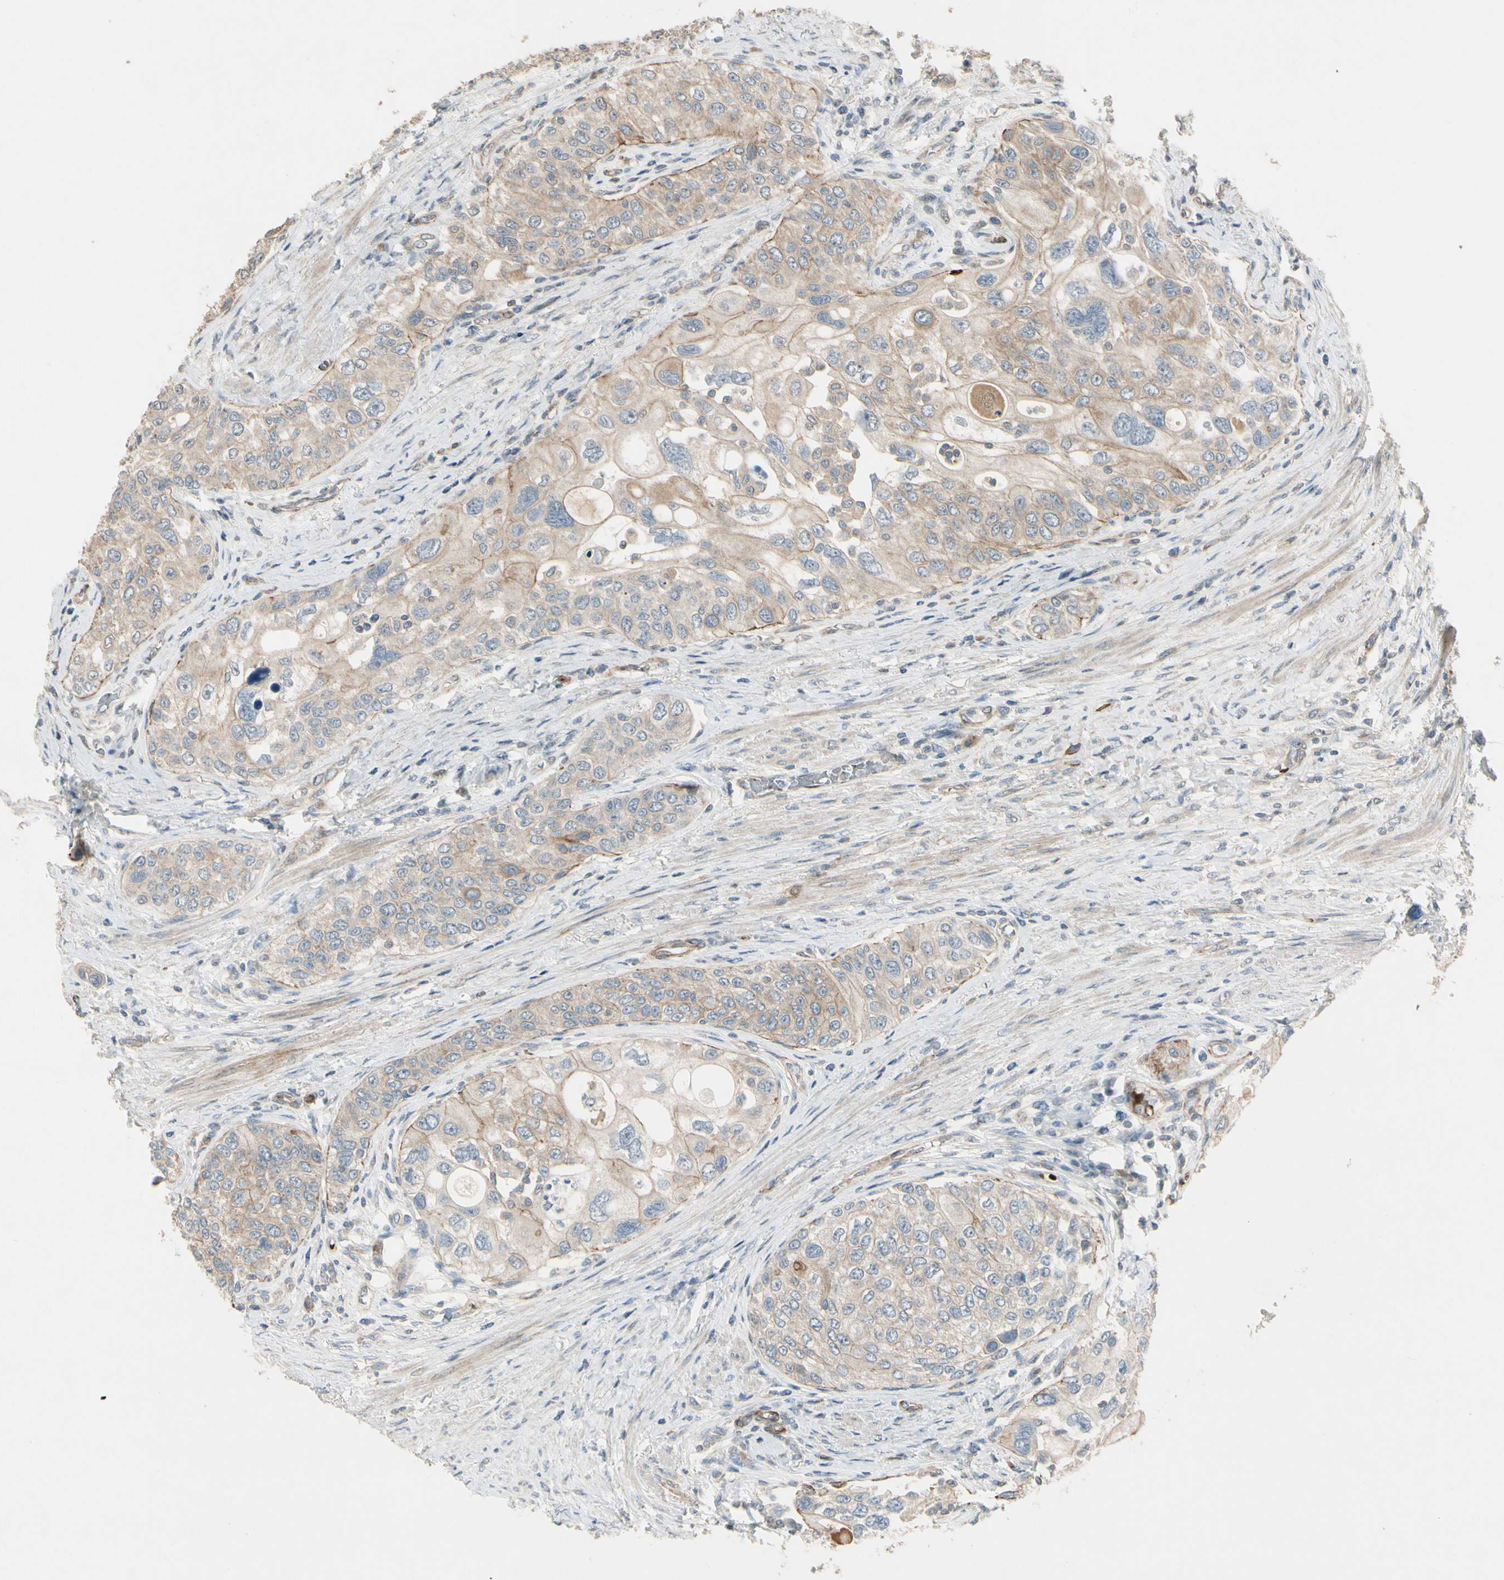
{"staining": {"intensity": "moderate", "quantity": ">75%", "location": "cytoplasmic/membranous"}, "tissue": "urothelial cancer", "cell_type": "Tumor cells", "image_type": "cancer", "snomed": [{"axis": "morphology", "description": "Urothelial carcinoma, High grade"}, {"axis": "topography", "description": "Urinary bladder"}], "caption": "Immunohistochemistry of urothelial cancer exhibits medium levels of moderate cytoplasmic/membranous staining in about >75% of tumor cells.", "gene": "PPP3CB", "patient": {"sex": "female", "age": 56}}